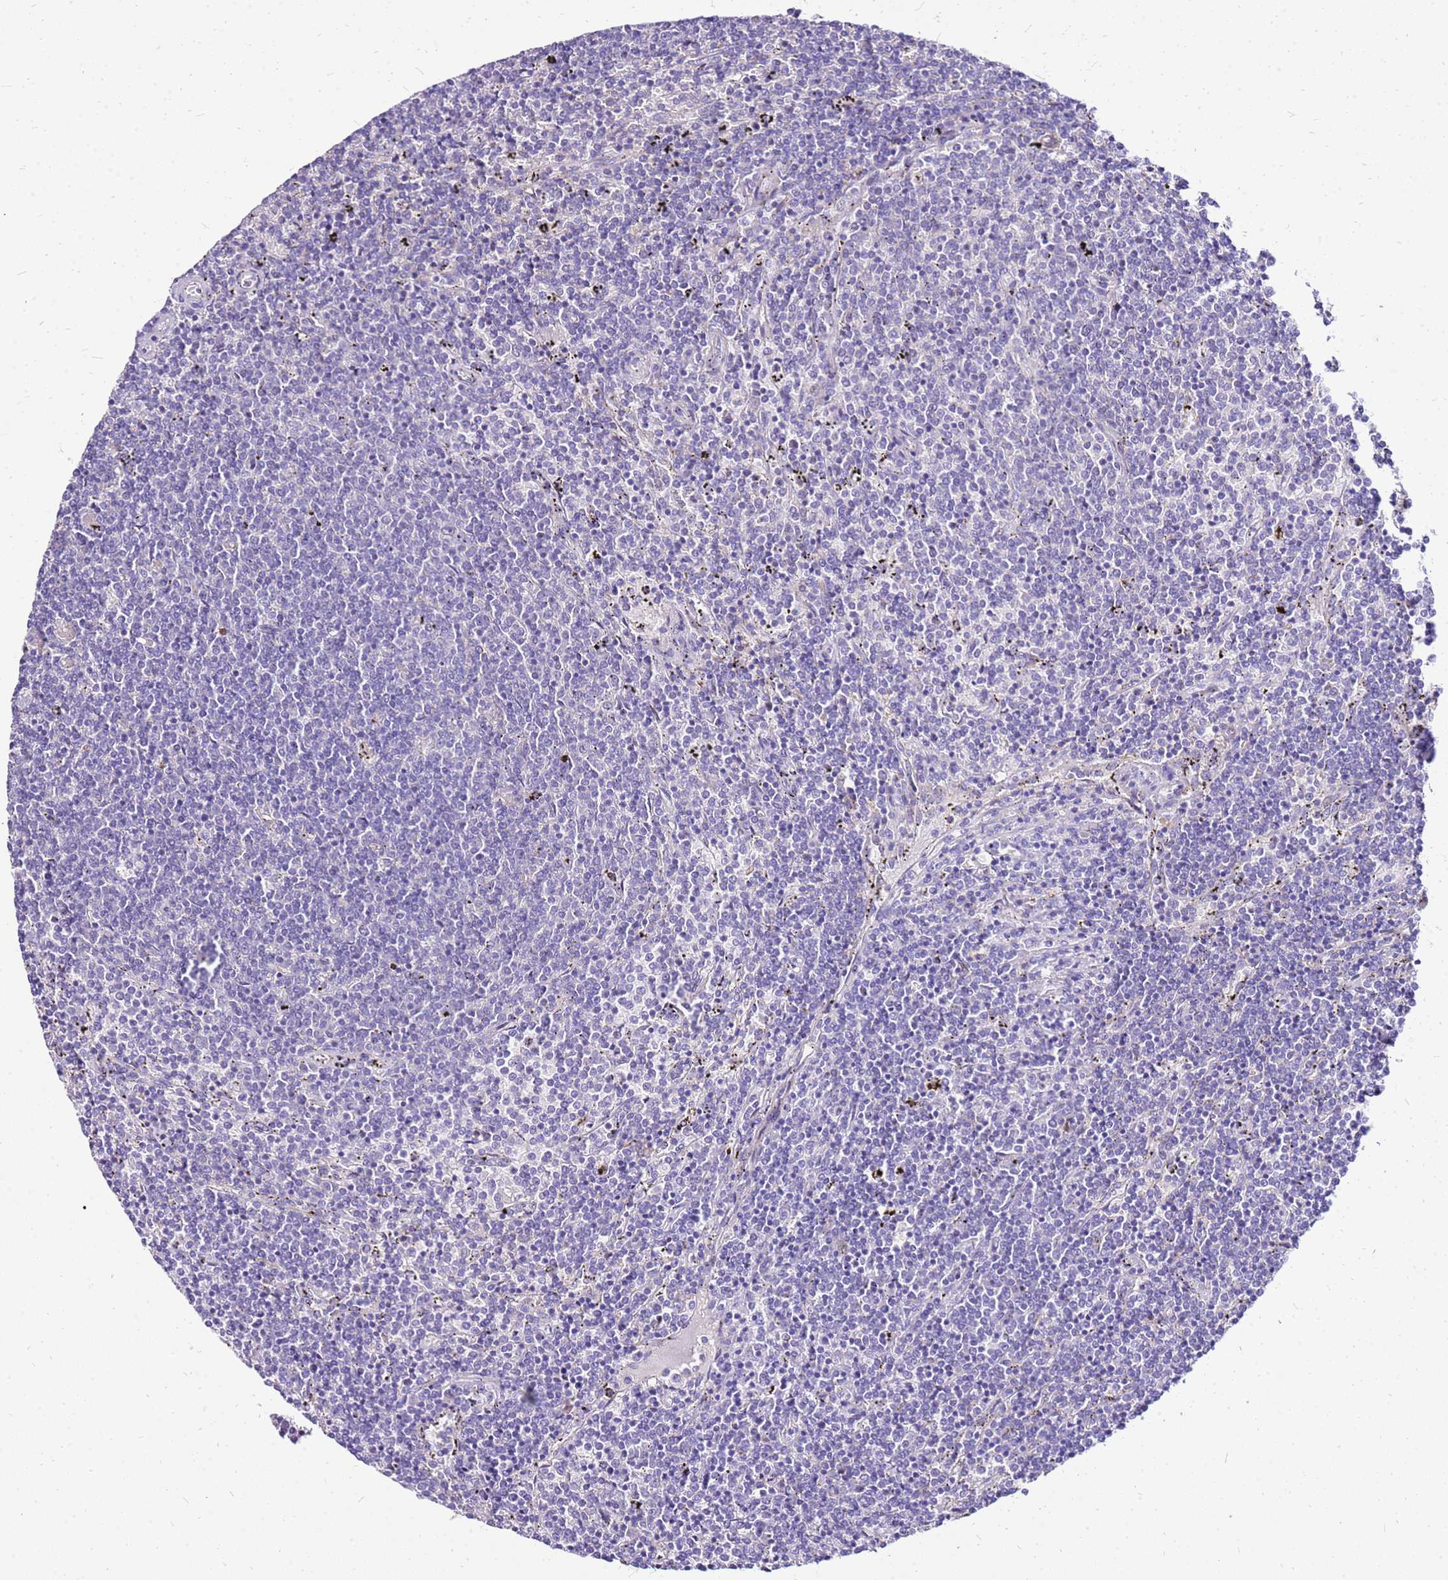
{"staining": {"intensity": "negative", "quantity": "none", "location": "none"}, "tissue": "lymphoma", "cell_type": "Tumor cells", "image_type": "cancer", "snomed": [{"axis": "morphology", "description": "Malignant lymphoma, non-Hodgkin's type, Low grade"}, {"axis": "topography", "description": "Spleen"}], "caption": "This histopathology image is of low-grade malignant lymphoma, non-Hodgkin's type stained with IHC to label a protein in brown with the nuclei are counter-stained blue. There is no staining in tumor cells.", "gene": "DCDC2B", "patient": {"sex": "female", "age": 50}}